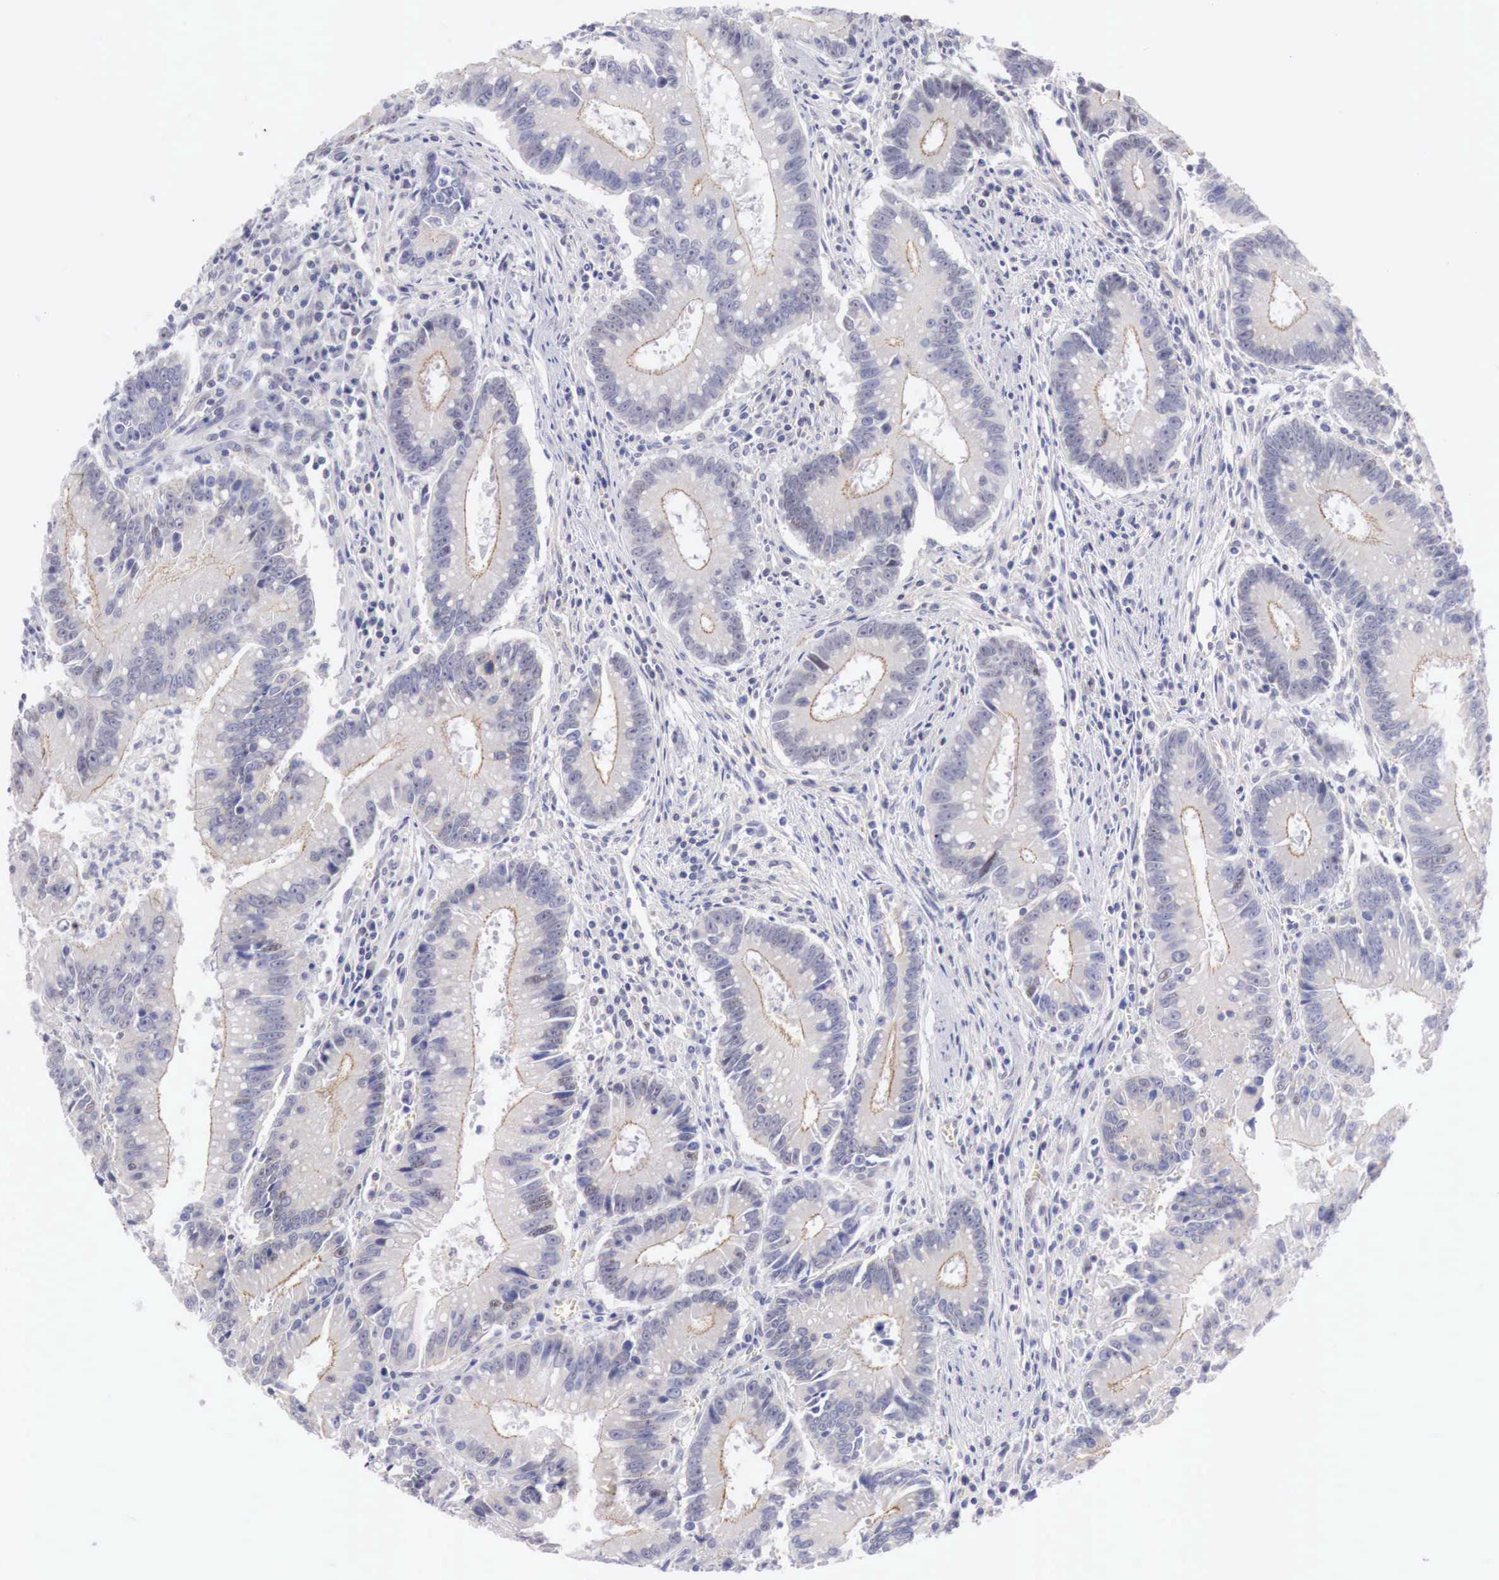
{"staining": {"intensity": "negative", "quantity": "none", "location": "none"}, "tissue": "colorectal cancer", "cell_type": "Tumor cells", "image_type": "cancer", "snomed": [{"axis": "morphology", "description": "Adenocarcinoma, NOS"}, {"axis": "topography", "description": "Rectum"}], "caption": "A micrograph of human adenocarcinoma (colorectal) is negative for staining in tumor cells.", "gene": "TRIM13", "patient": {"sex": "female", "age": 81}}